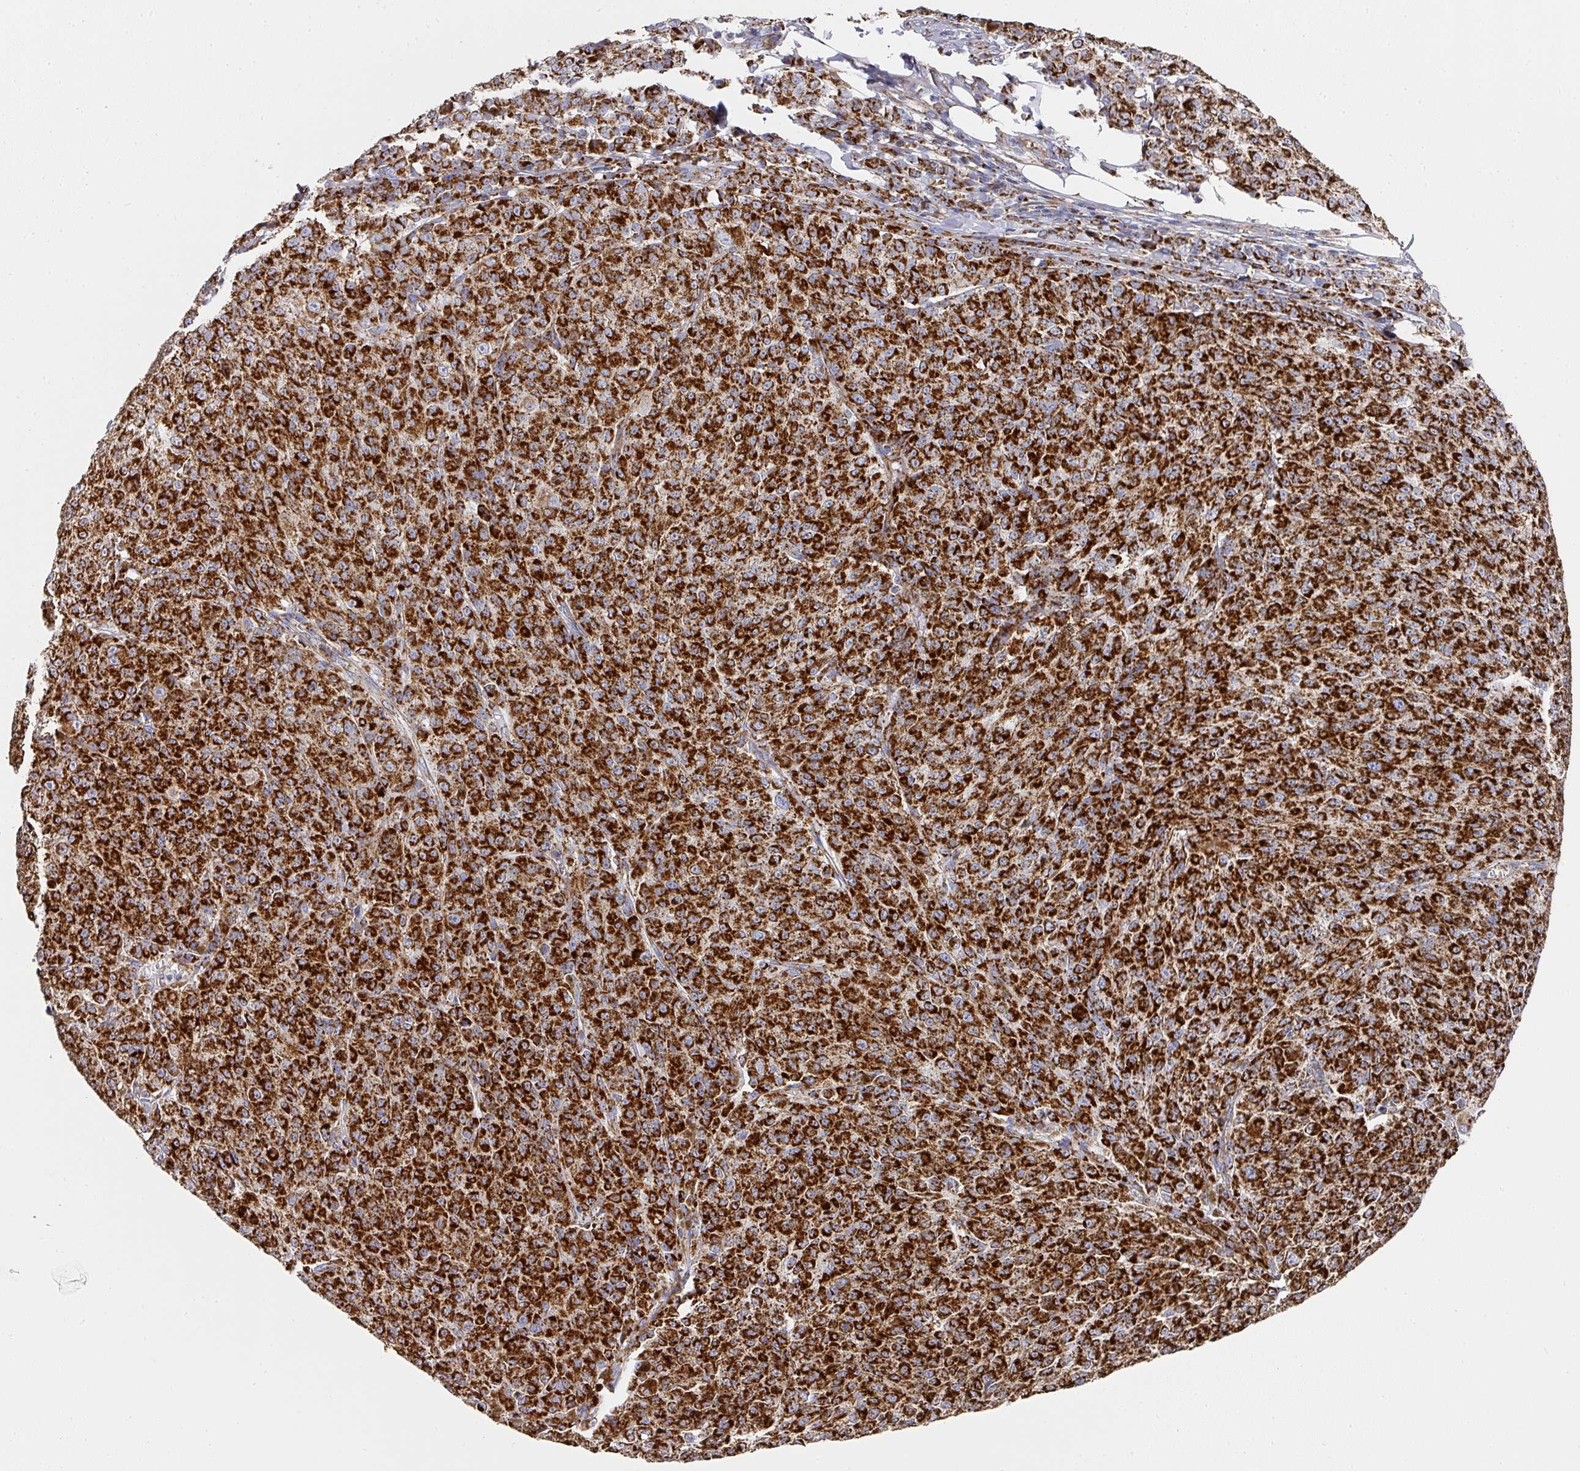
{"staining": {"intensity": "strong", "quantity": ">75%", "location": "cytoplasmic/membranous"}, "tissue": "melanoma", "cell_type": "Tumor cells", "image_type": "cancer", "snomed": [{"axis": "morphology", "description": "Malignant melanoma, NOS"}, {"axis": "topography", "description": "Skin"}], "caption": "Protein expression analysis of melanoma displays strong cytoplasmic/membranous expression in approximately >75% of tumor cells. The staining was performed using DAB (3,3'-diaminobenzidine), with brown indicating positive protein expression. Nuclei are stained blue with hematoxylin.", "gene": "UQCRFS1", "patient": {"sex": "female", "age": 52}}